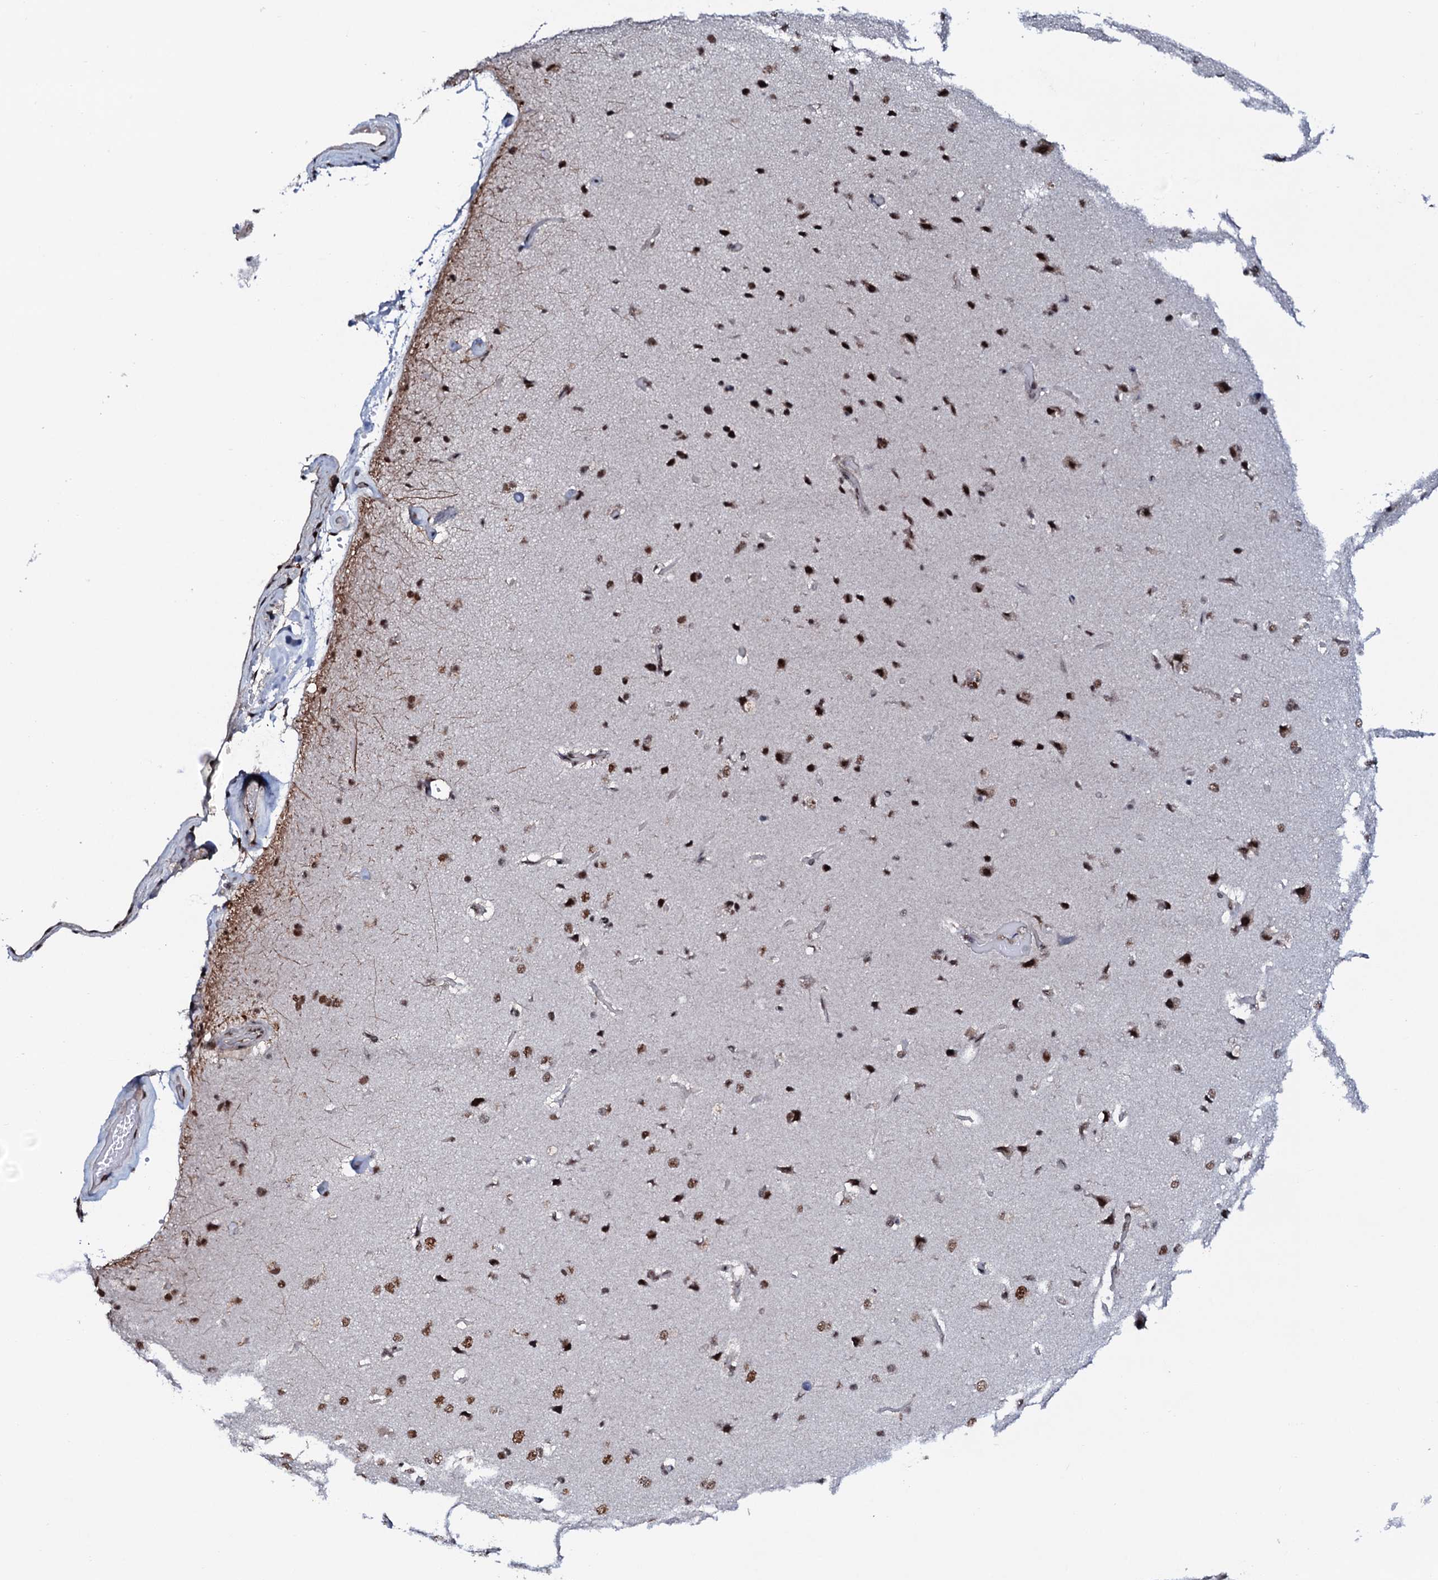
{"staining": {"intensity": "moderate", "quantity": "25%-75%", "location": "nuclear"}, "tissue": "cerebral cortex", "cell_type": "Endothelial cells", "image_type": "normal", "snomed": [{"axis": "morphology", "description": "Normal tissue, NOS"}, {"axis": "topography", "description": "Cerebral cortex"}], "caption": "High-magnification brightfield microscopy of unremarkable cerebral cortex stained with DAB (3,3'-diaminobenzidine) (brown) and counterstained with hematoxylin (blue). endothelial cells exhibit moderate nuclear expression is appreciated in about25%-75% of cells. (IHC, brightfield microscopy, high magnification).", "gene": "PRPF18", "patient": {"sex": "male", "age": 62}}